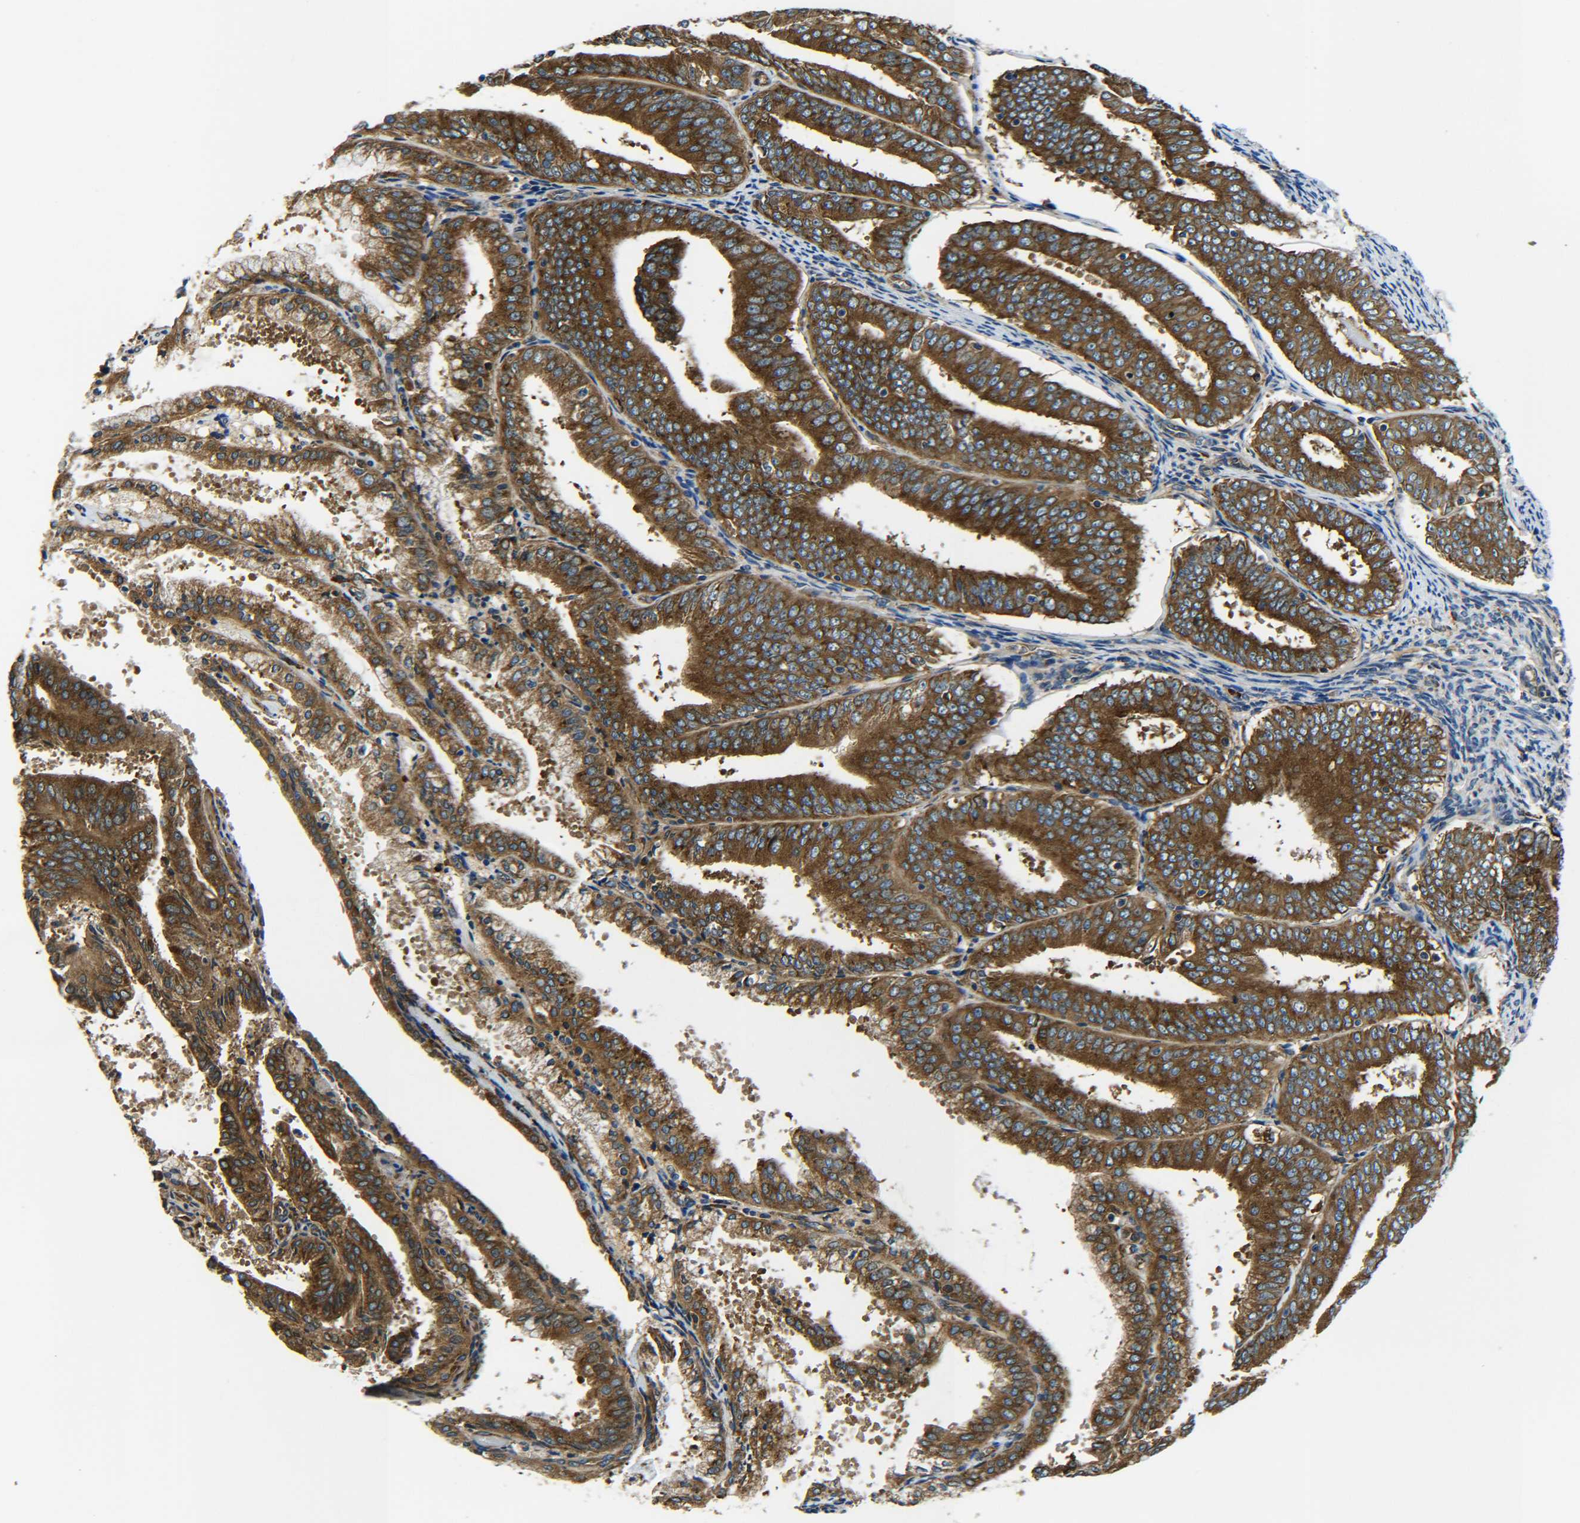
{"staining": {"intensity": "strong", "quantity": ">75%", "location": "cytoplasmic/membranous"}, "tissue": "endometrial cancer", "cell_type": "Tumor cells", "image_type": "cancer", "snomed": [{"axis": "morphology", "description": "Adenocarcinoma, NOS"}, {"axis": "topography", "description": "Endometrium"}], "caption": "Immunohistochemistry photomicrograph of neoplastic tissue: adenocarcinoma (endometrial) stained using immunohistochemistry shows high levels of strong protein expression localized specifically in the cytoplasmic/membranous of tumor cells, appearing as a cytoplasmic/membranous brown color.", "gene": "PREB", "patient": {"sex": "female", "age": 63}}